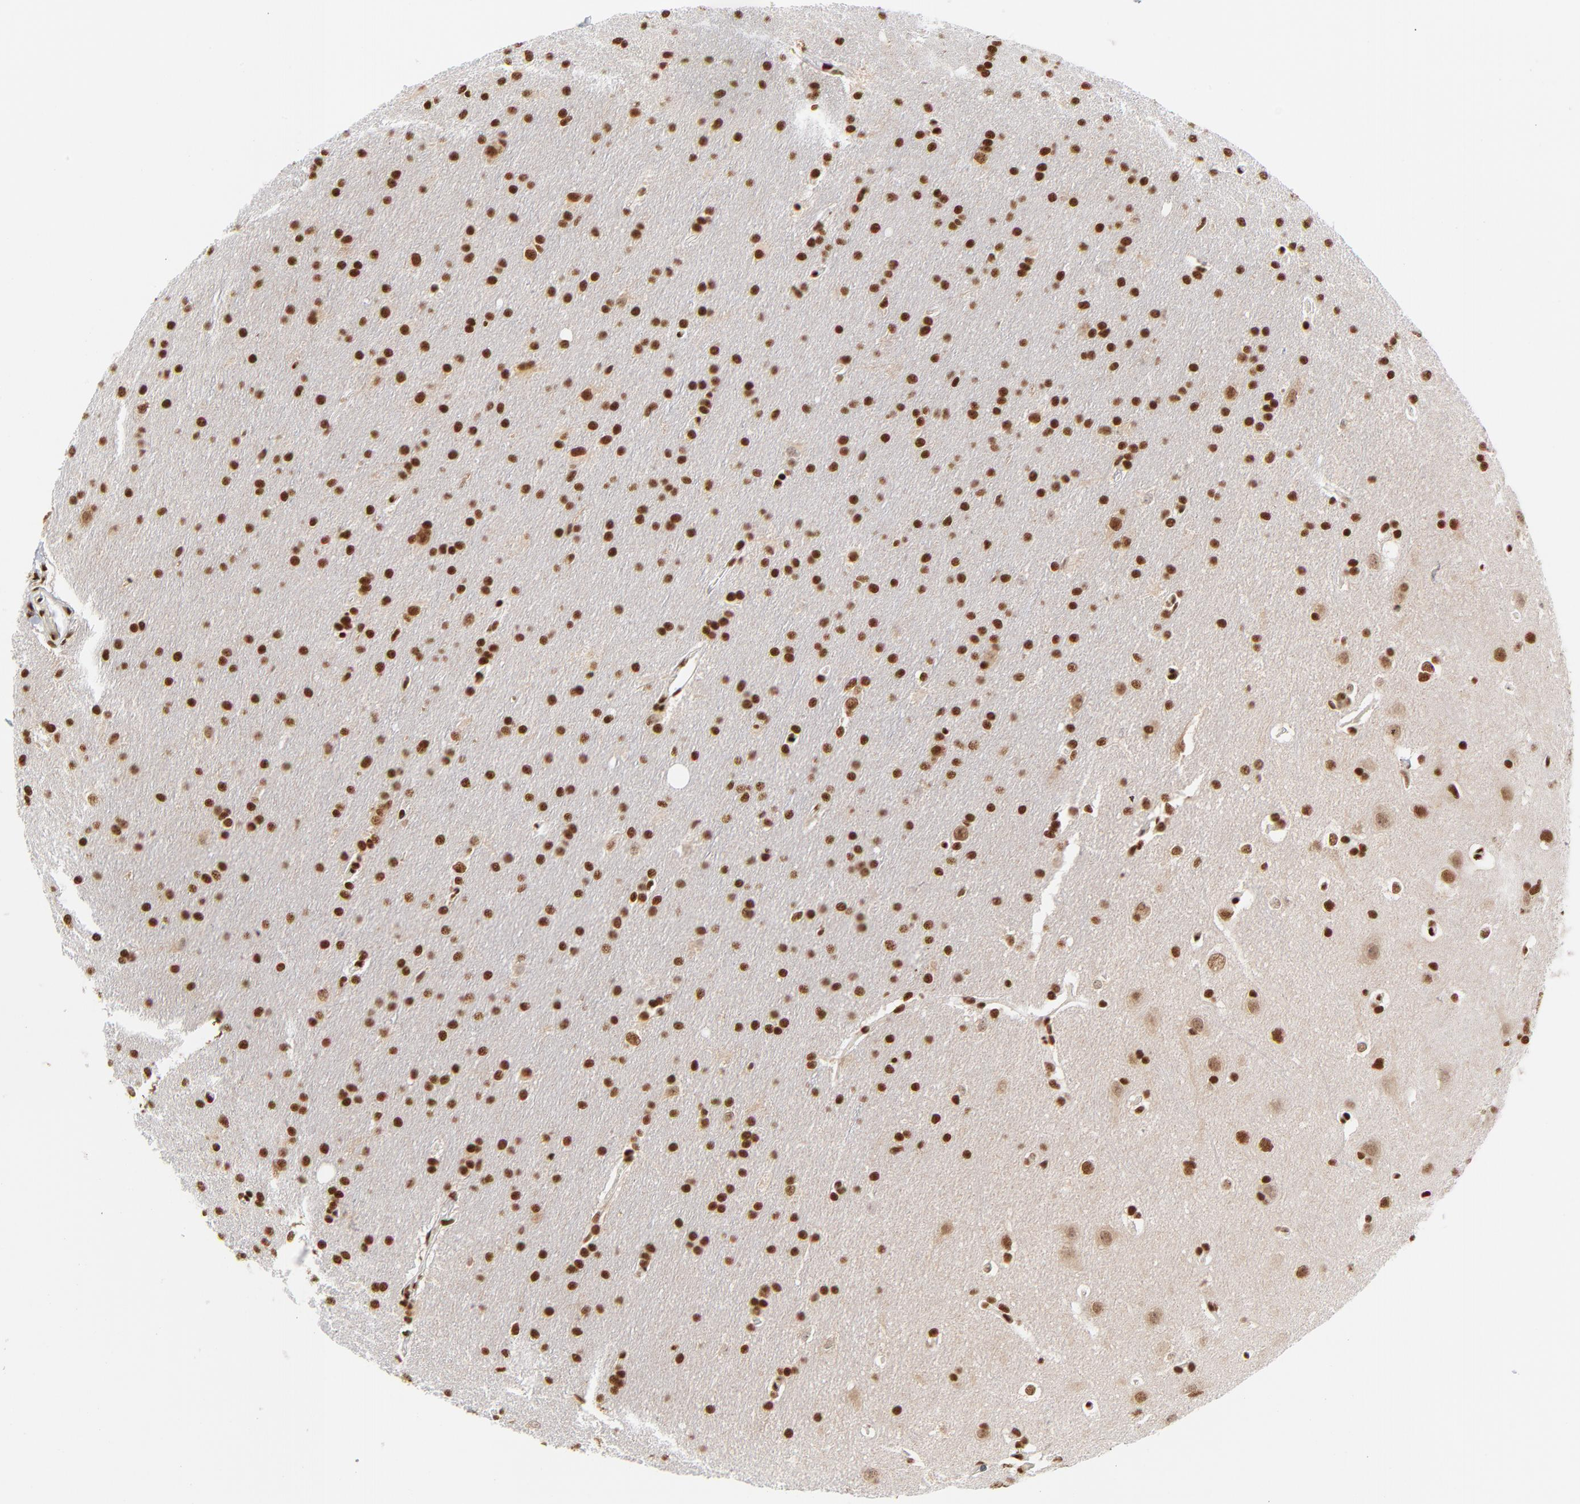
{"staining": {"intensity": "strong", "quantity": ">75%", "location": "nuclear"}, "tissue": "glioma", "cell_type": "Tumor cells", "image_type": "cancer", "snomed": [{"axis": "morphology", "description": "Glioma, malignant, Low grade"}, {"axis": "topography", "description": "Brain"}], "caption": "Brown immunohistochemical staining in human low-grade glioma (malignant) displays strong nuclear expression in approximately >75% of tumor cells.", "gene": "CREB1", "patient": {"sex": "female", "age": 32}}